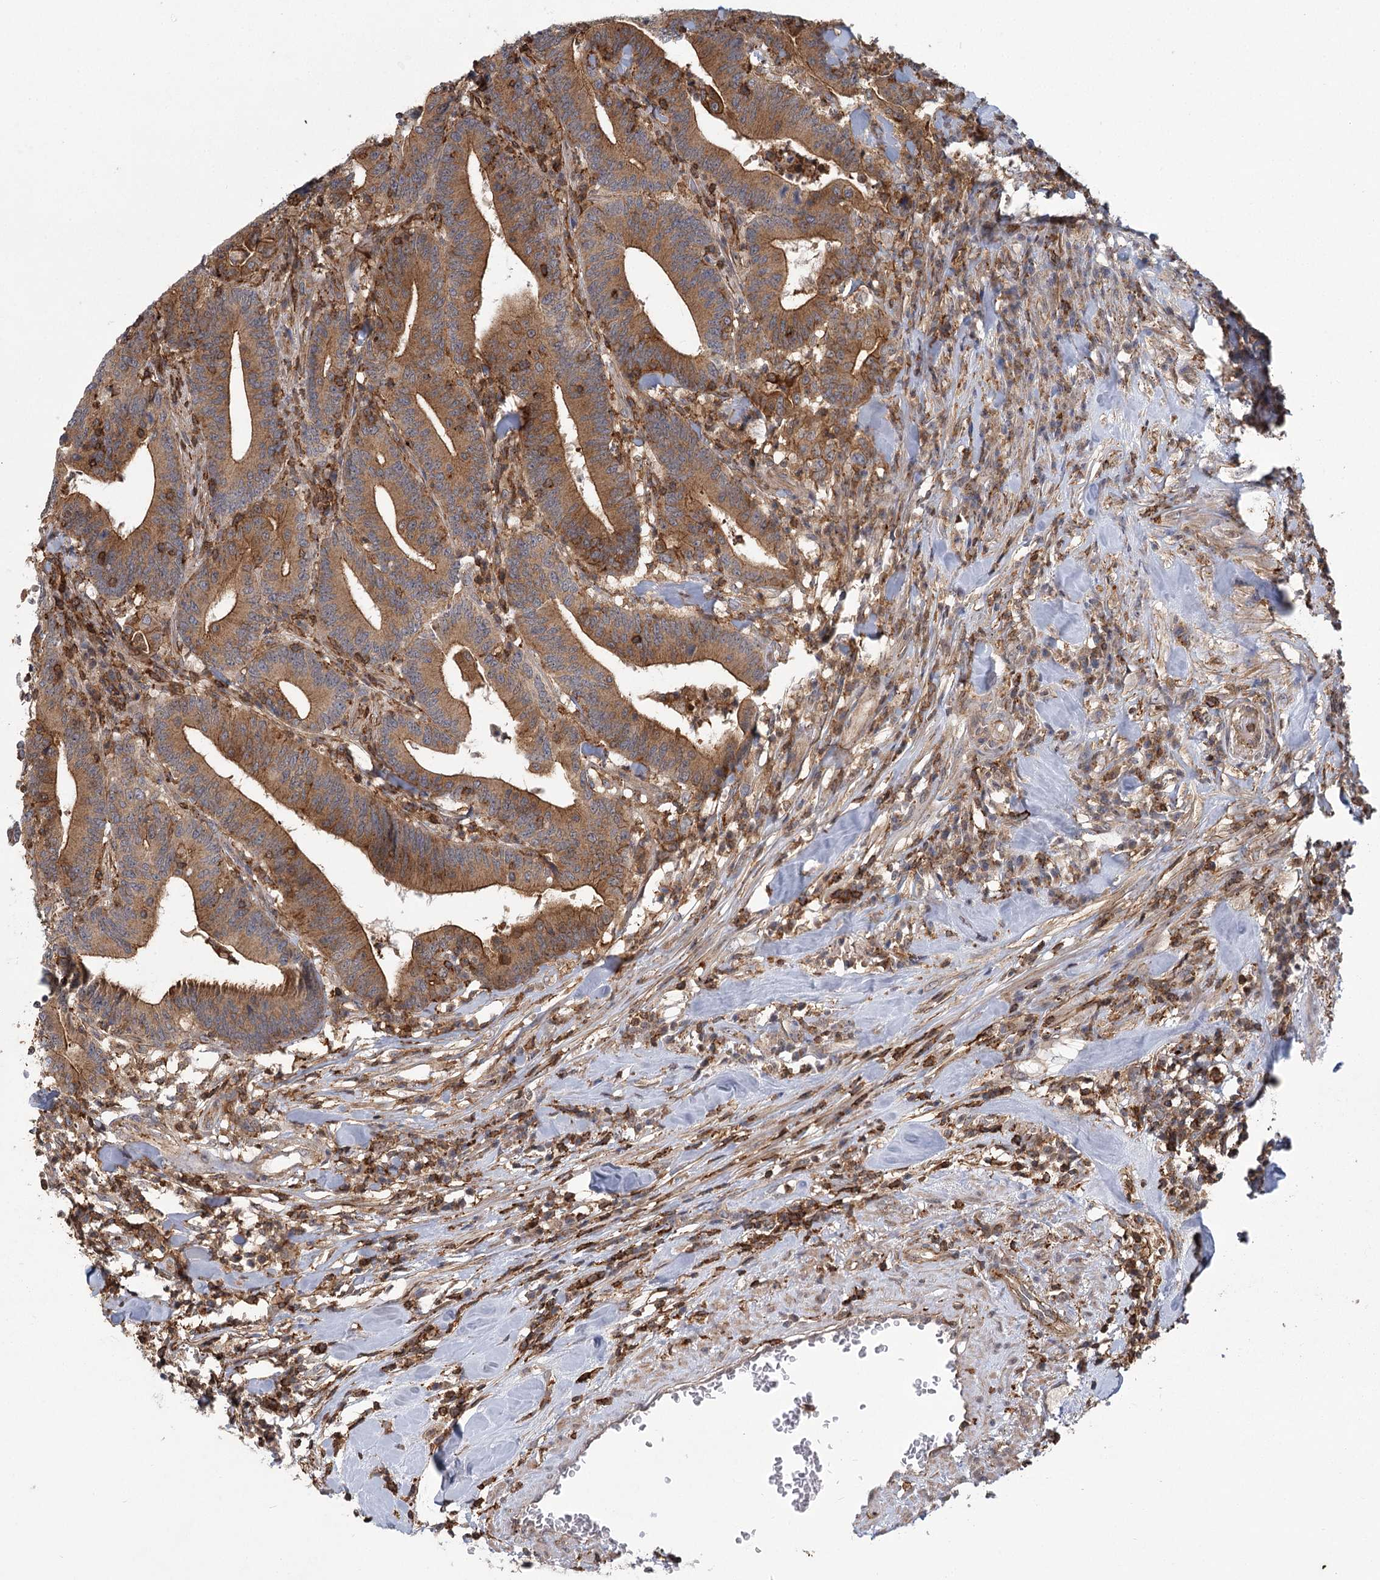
{"staining": {"intensity": "moderate", "quantity": ">75%", "location": "cytoplasmic/membranous"}, "tissue": "colorectal cancer", "cell_type": "Tumor cells", "image_type": "cancer", "snomed": [{"axis": "morphology", "description": "Adenocarcinoma, NOS"}, {"axis": "topography", "description": "Colon"}], "caption": "The immunohistochemical stain shows moderate cytoplasmic/membranous staining in tumor cells of adenocarcinoma (colorectal) tissue.", "gene": "MEPE", "patient": {"sex": "female", "age": 66}}